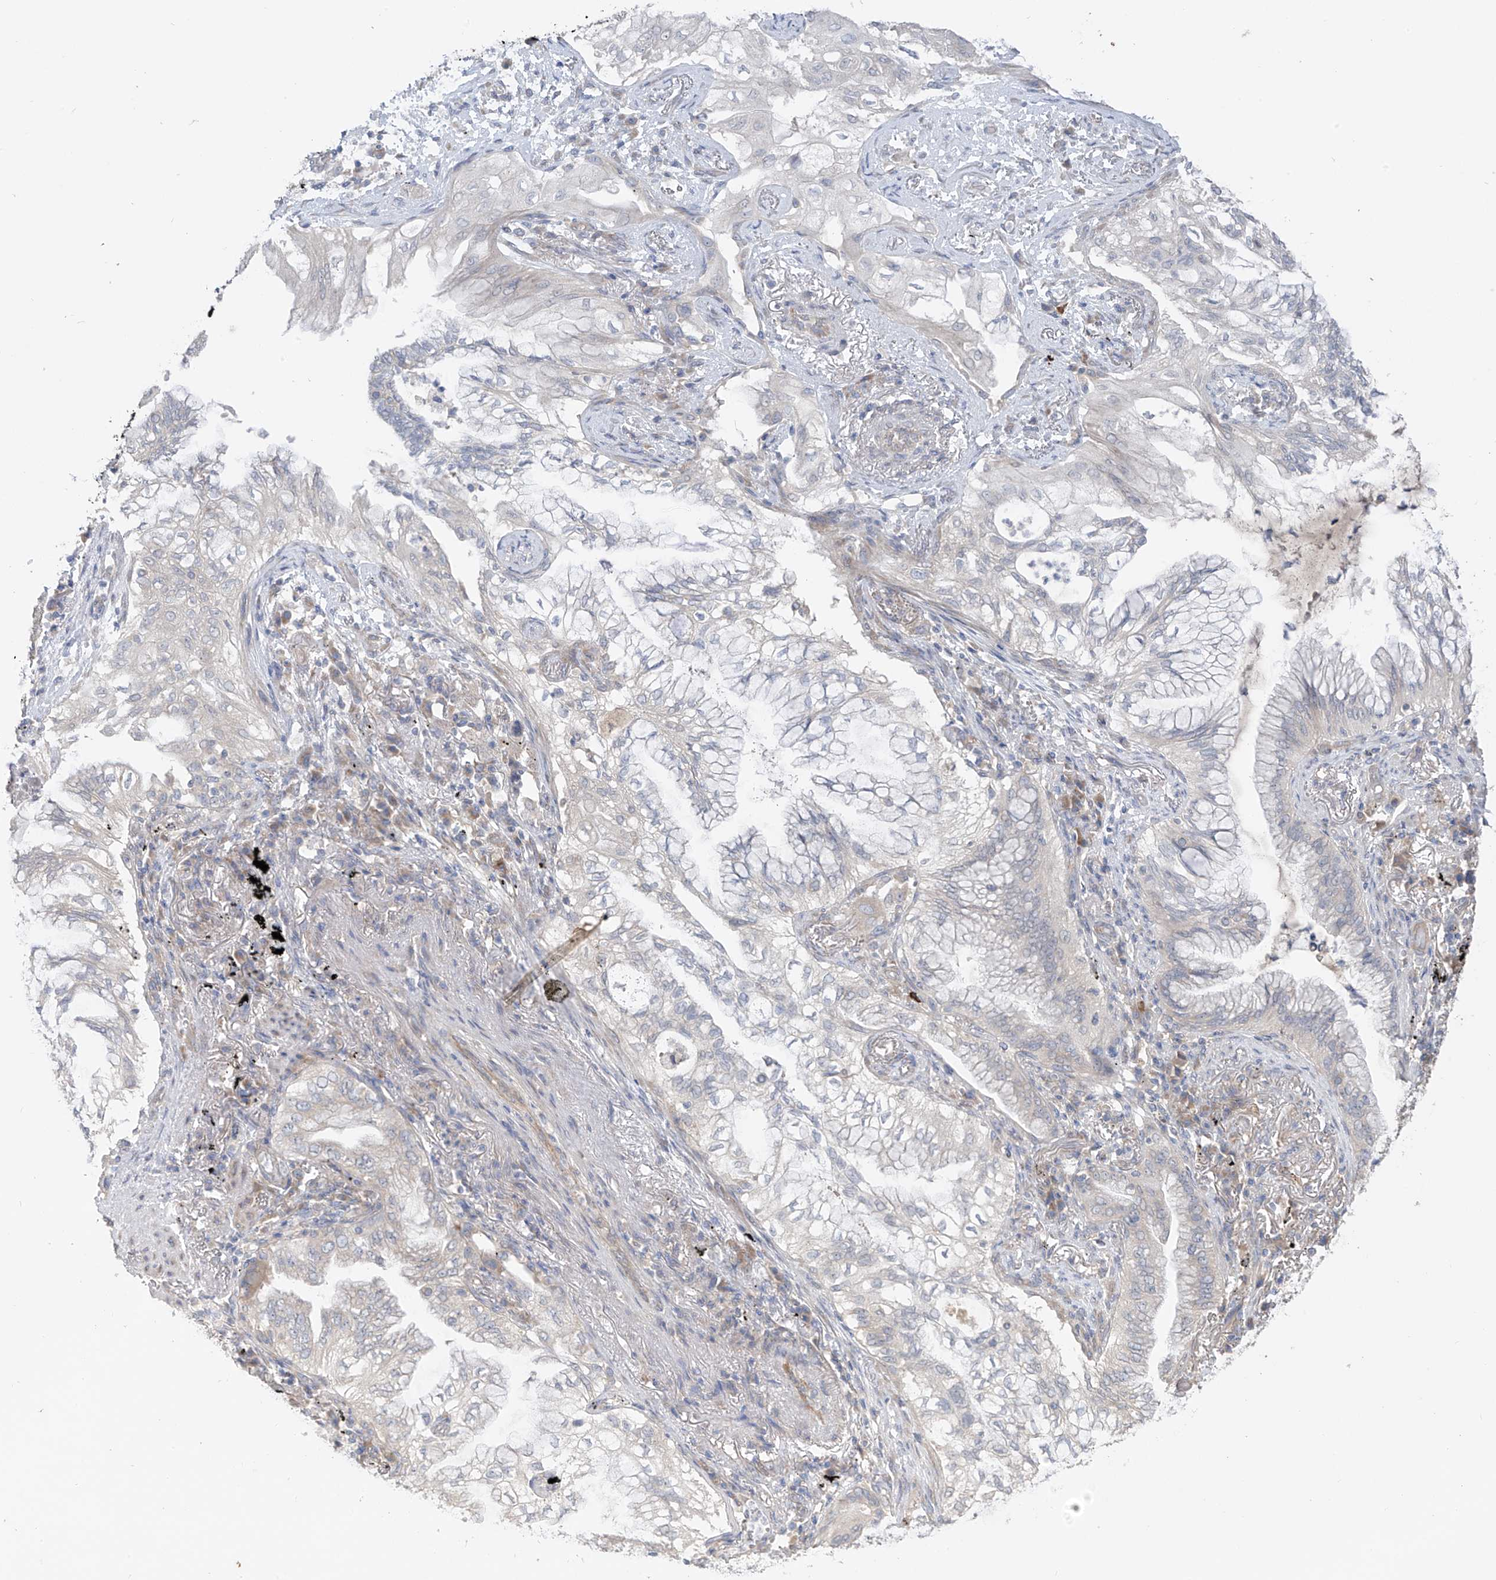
{"staining": {"intensity": "negative", "quantity": "none", "location": "none"}, "tissue": "lung cancer", "cell_type": "Tumor cells", "image_type": "cancer", "snomed": [{"axis": "morphology", "description": "Adenocarcinoma, NOS"}, {"axis": "topography", "description": "Lung"}], "caption": "IHC of adenocarcinoma (lung) shows no expression in tumor cells.", "gene": "NALCN", "patient": {"sex": "female", "age": 70}}